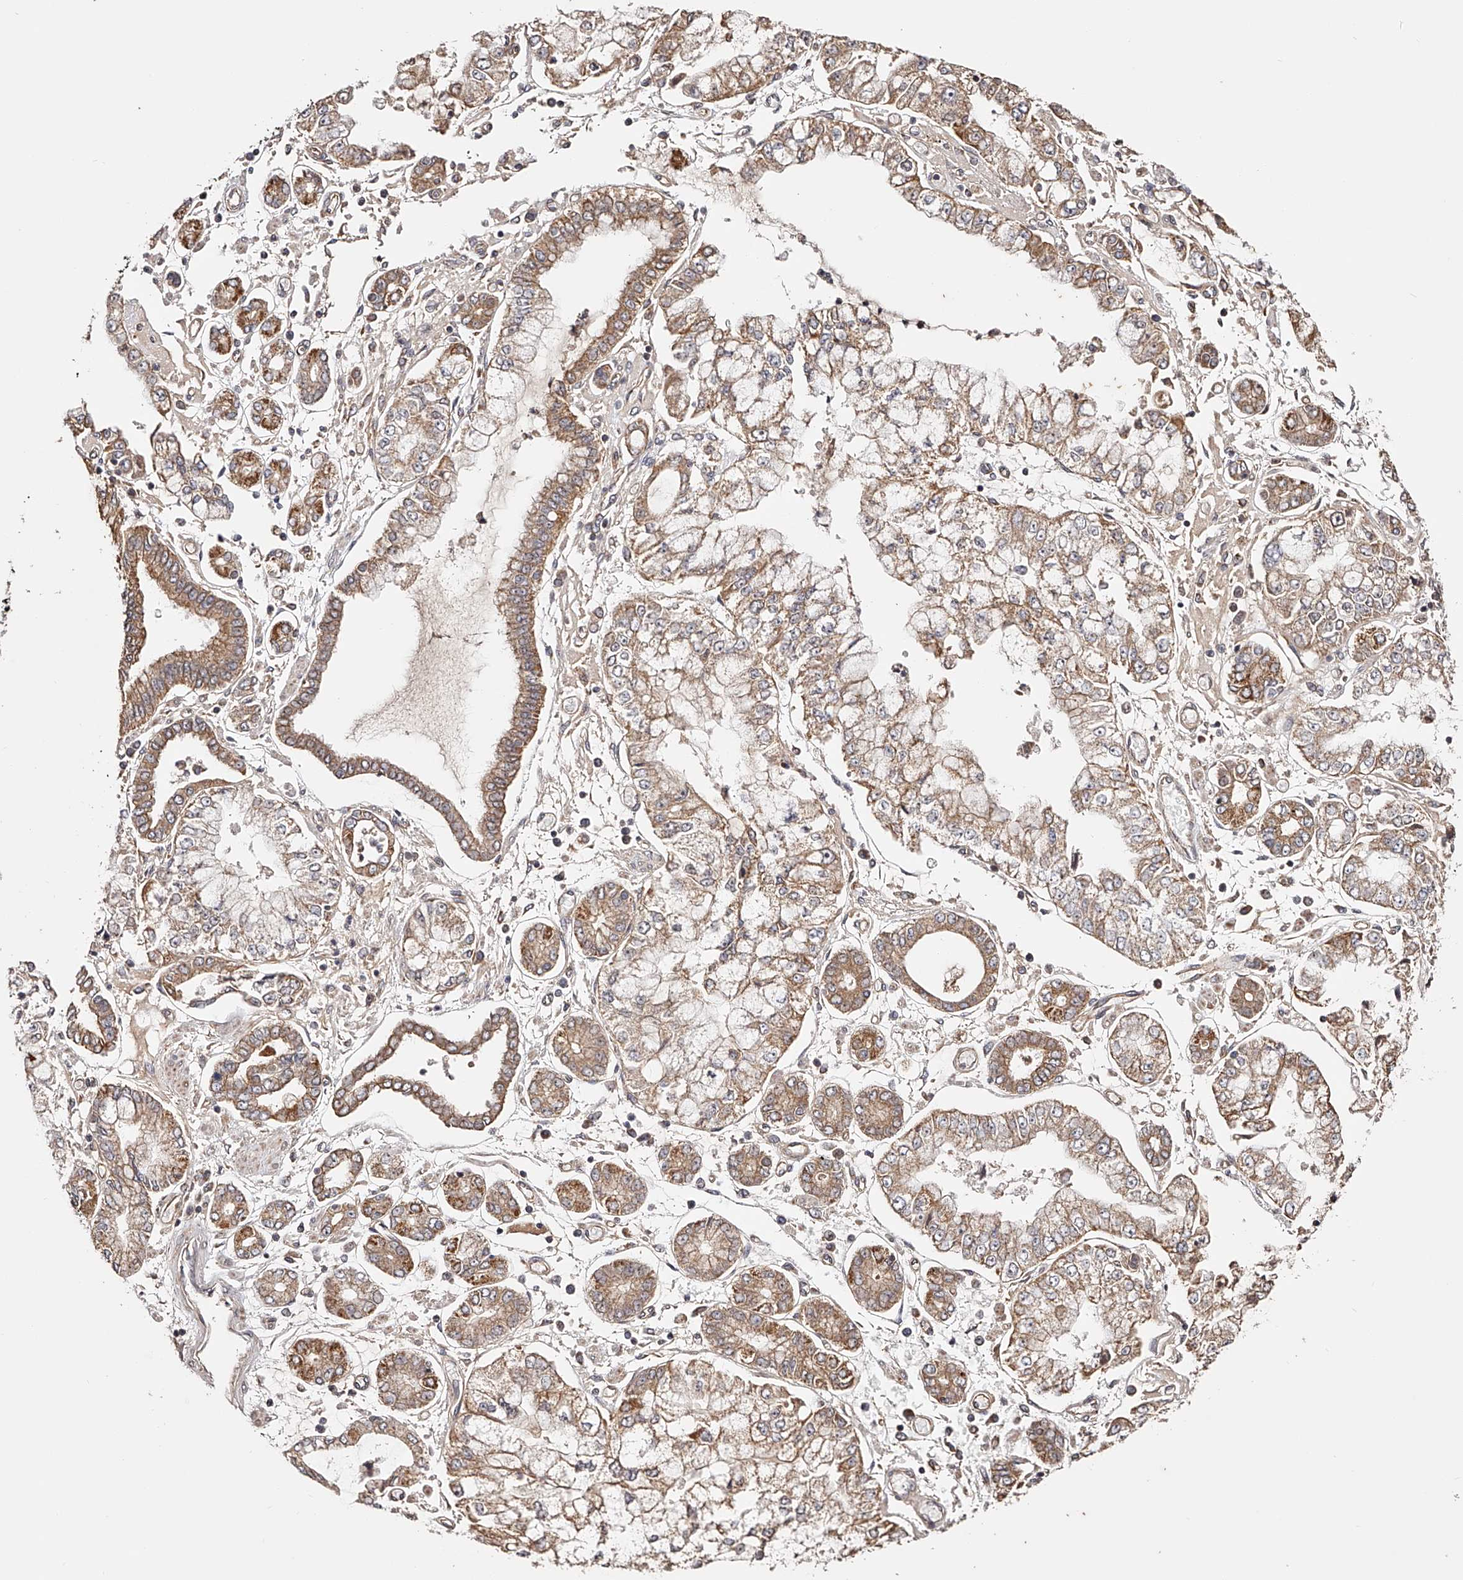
{"staining": {"intensity": "weak", "quantity": ">75%", "location": "cytoplasmic/membranous"}, "tissue": "stomach cancer", "cell_type": "Tumor cells", "image_type": "cancer", "snomed": [{"axis": "morphology", "description": "Adenocarcinoma, NOS"}, {"axis": "topography", "description": "Stomach"}], "caption": "Immunohistochemical staining of human stomach adenocarcinoma exhibits weak cytoplasmic/membranous protein staining in about >75% of tumor cells.", "gene": "USP21", "patient": {"sex": "male", "age": 76}}